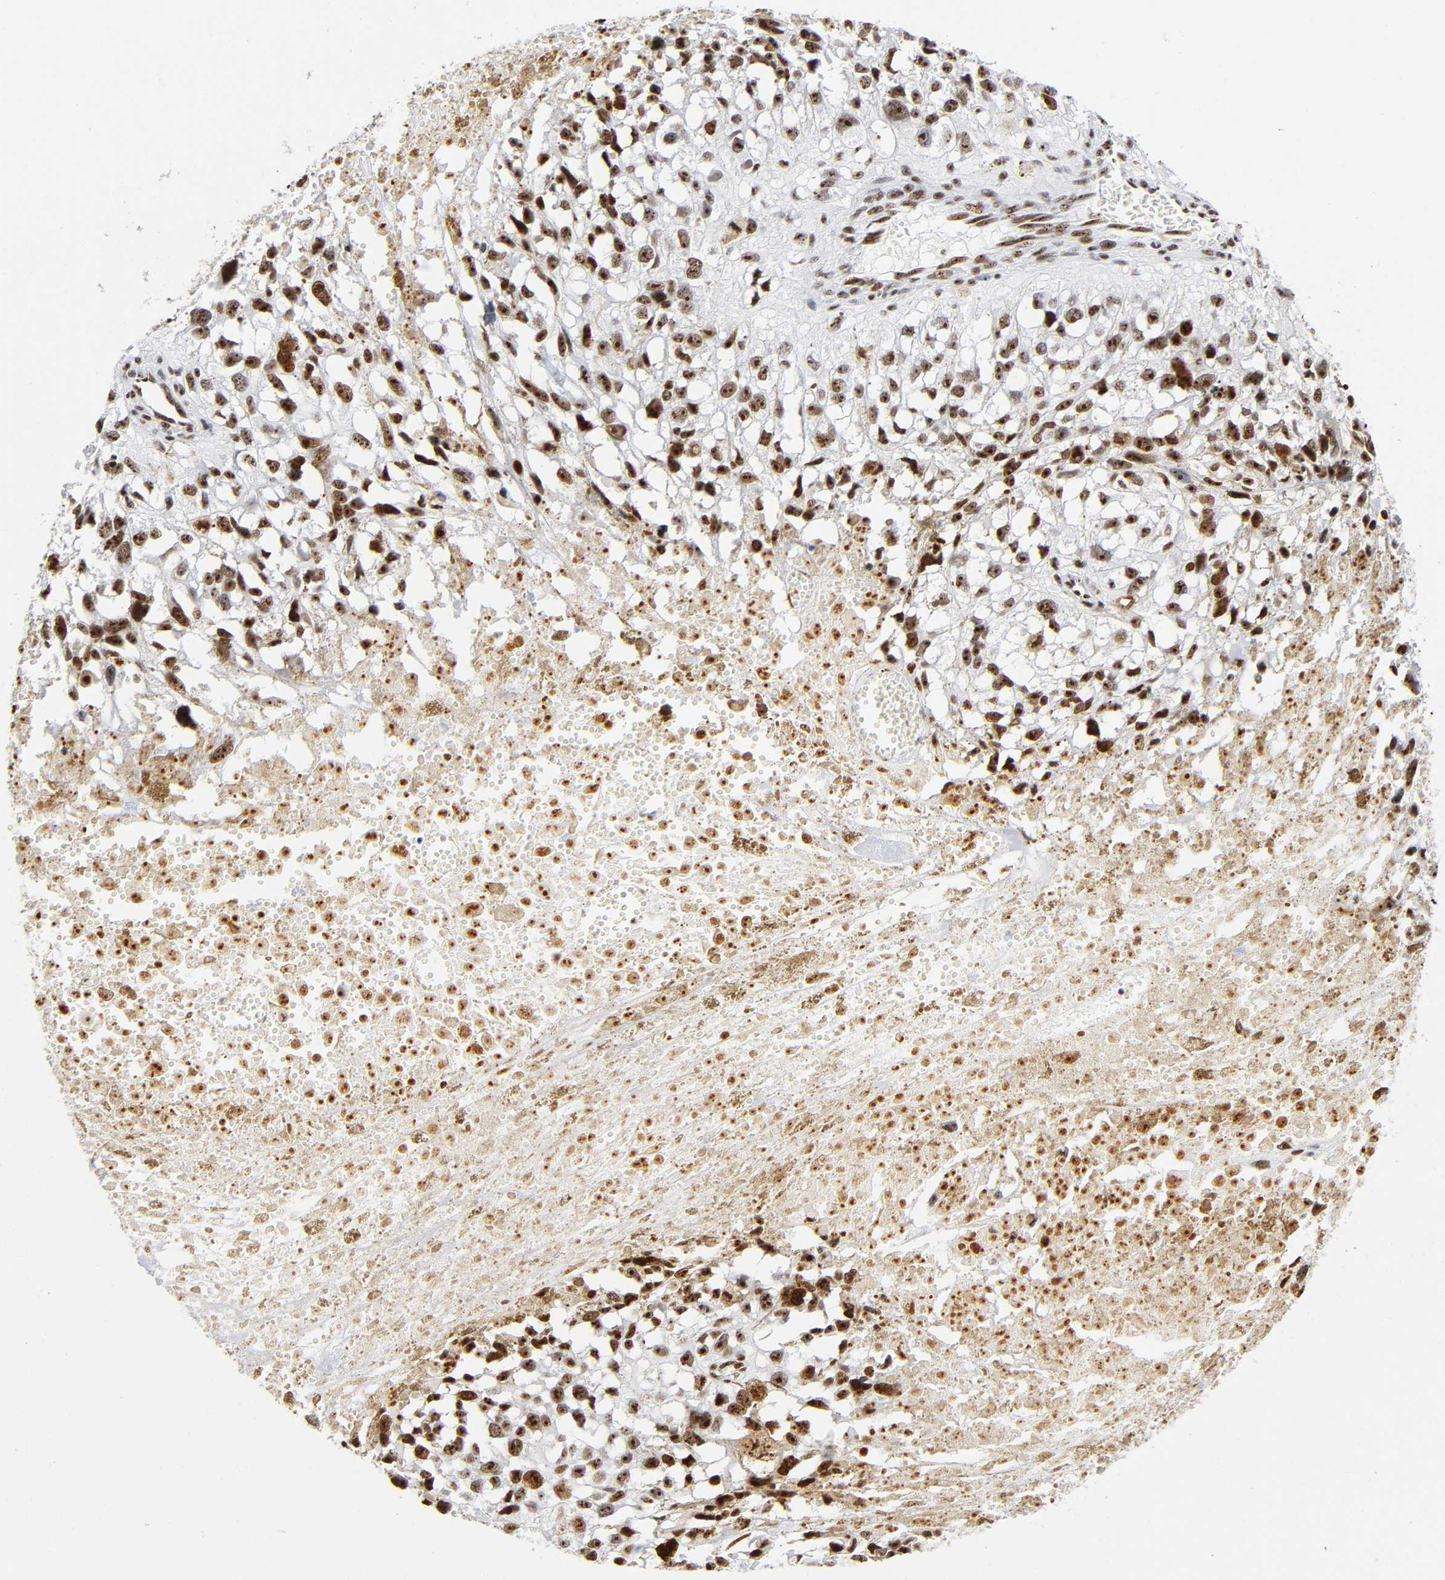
{"staining": {"intensity": "strong", "quantity": ">75%", "location": "nuclear"}, "tissue": "melanoma", "cell_type": "Tumor cells", "image_type": "cancer", "snomed": [{"axis": "morphology", "description": "Malignant melanoma, Metastatic site"}, {"axis": "topography", "description": "Lymph node"}], "caption": "IHC of human melanoma shows high levels of strong nuclear staining in about >75% of tumor cells.", "gene": "UBTF", "patient": {"sex": "male", "age": 59}}